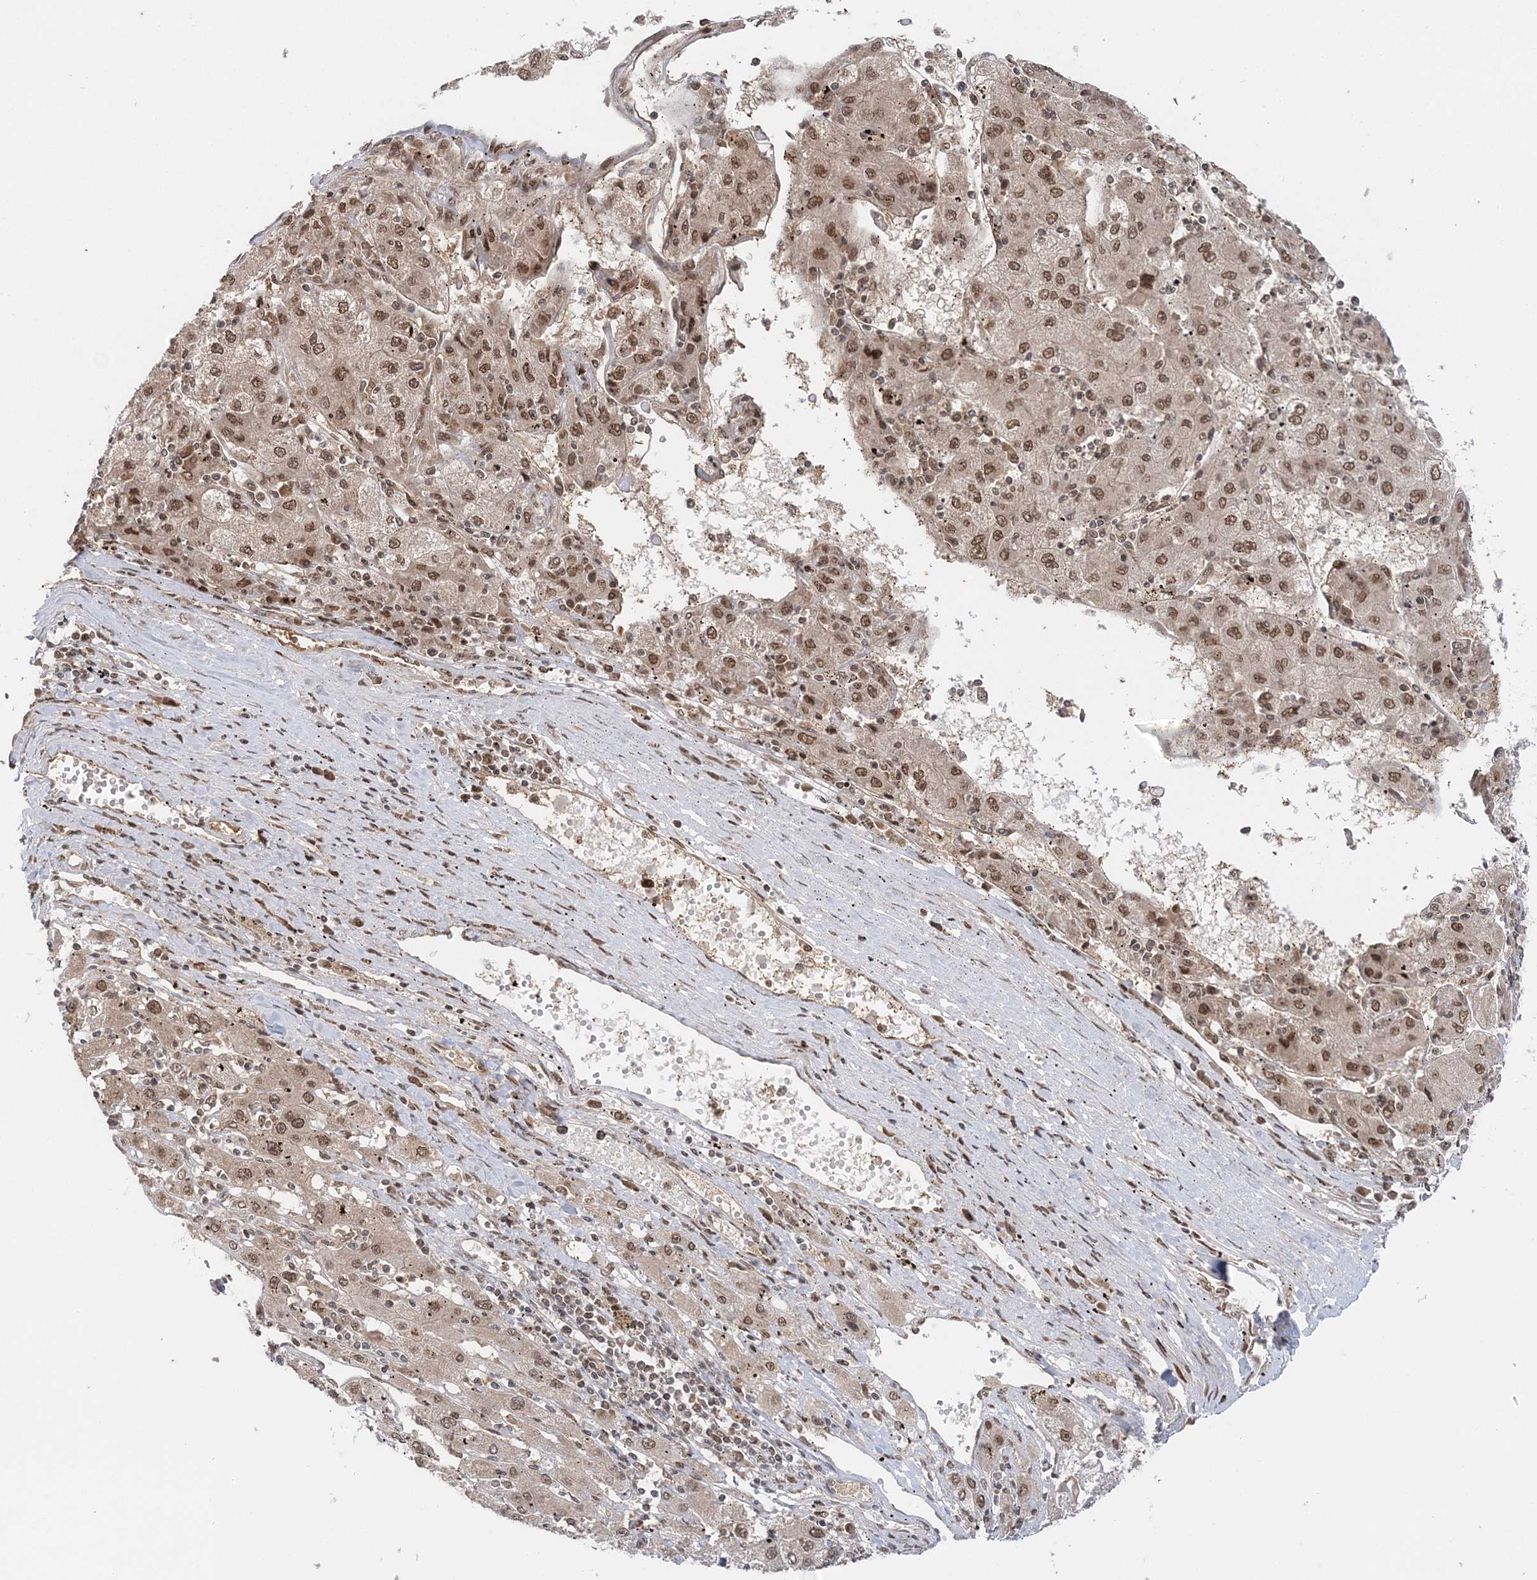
{"staining": {"intensity": "moderate", "quantity": ">75%", "location": "nuclear"}, "tissue": "liver cancer", "cell_type": "Tumor cells", "image_type": "cancer", "snomed": [{"axis": "morphology", "description": "Carcinoma, Hepatocellular, NOS"}, {"axis": "topography", "description": "Liver"}], "caption": "IHC (DAB (3,3'-diaminobenzidine)) staining of human hepatocellular carcinoma (liver) exhibits moderate nuclear protein expression in approximately >75% of tumor cells. Using DAB (brown) and hematoxylin (blue) stains, captured at high magnification using brightfield microscopy.", "gene": "NOA1", "patient": {"sex": "male", "age": 72}}